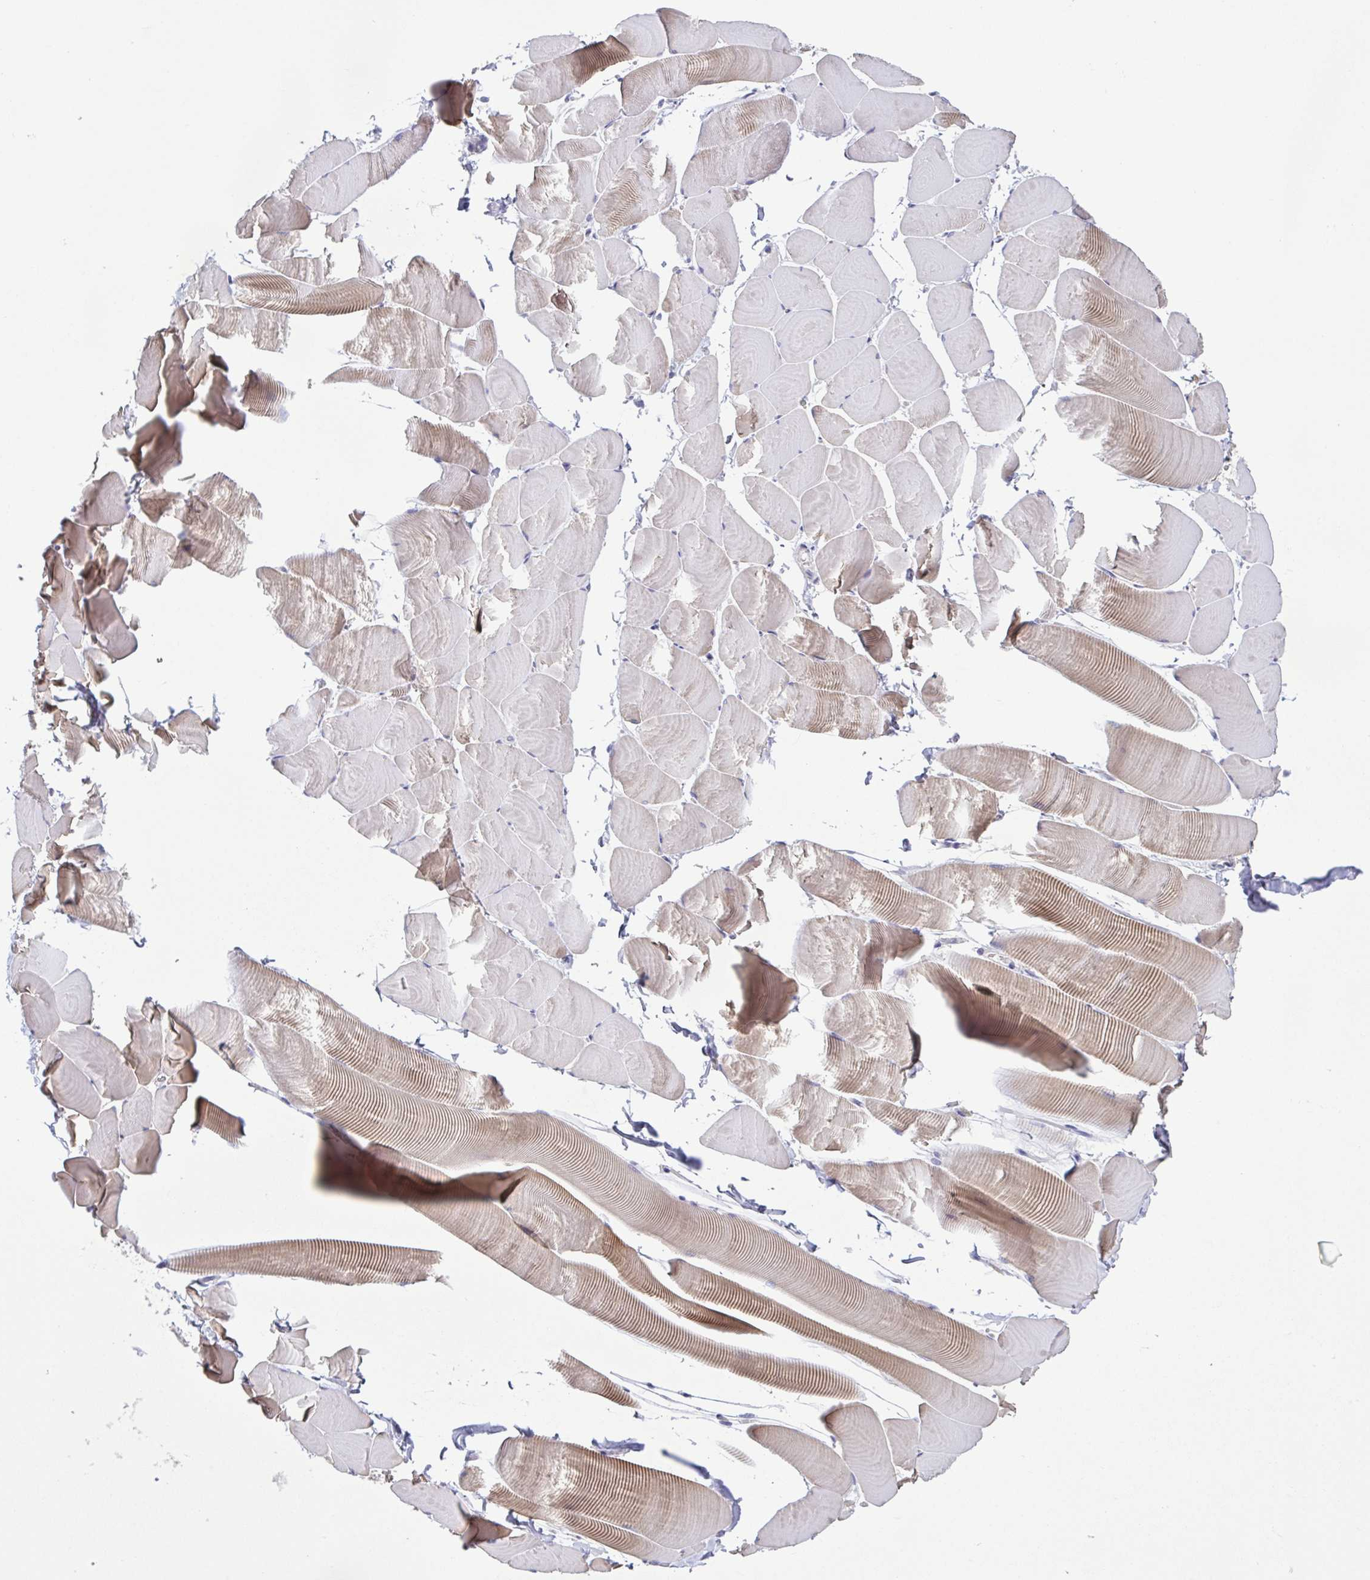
{"staining": {"intensity": "weak", "quantity": "25%-75%", "location": "cytoplasmic/membranous"}, "tissue": "skeletal muscle", "cell_type": "Myocytes", "image_type": "normal", "snomed": [{"axis": "morphology", "description": "Normal tissue, NOS"}, {"axis": "topography", "description": "Skeletal muscle"}], "caption": "Protein staining by immunohistochemistry (IHC) exhibits weak cytoplasmic/membranous expression in about 25%-75% of myocytes in normal skeletal muscle.", "gene": "UBE2Q1", "patient": {"sex": "male", "age": 25}}